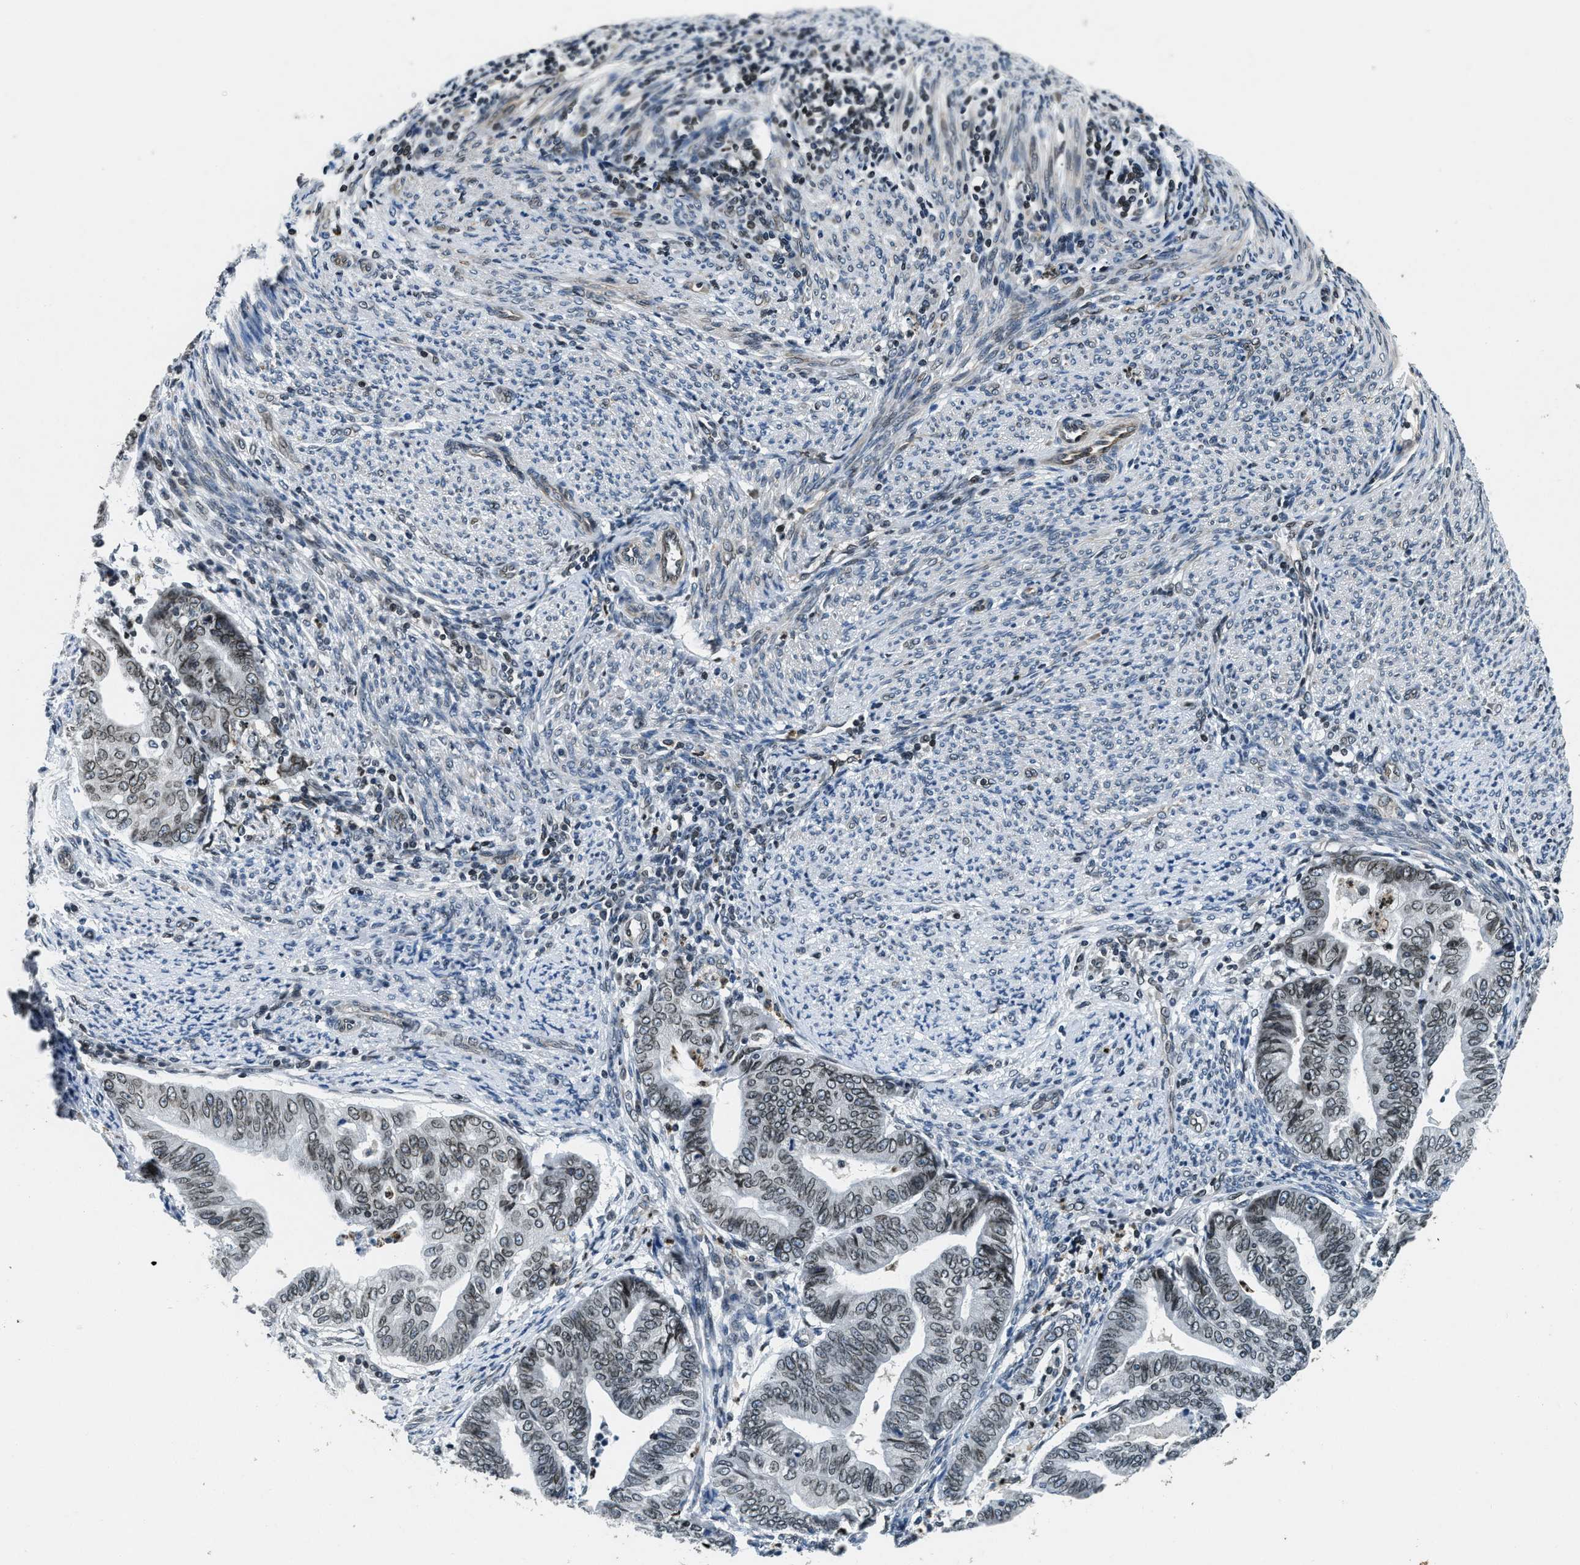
{"staining": {"intensity": "weak", "quantity": ">75%", "location": "nuclear"}, "tissue": "endometrial cancer", "cell_type": "Tumor cells", "image_type": "cancer", "snomed": [{"axis": "morphology", "description": "Adenocarcinoma, NOS"}, {"axis": "topography", "description": "Endometrium"}], "caption": "An image showing weak nuclear staining in approximately >75% of tumor cells in endometrial cancer, as visualized by brown immunohistochemical staining.", "gene": "ZC3HC1", "patient": {"sex": "female", "age": 79}}